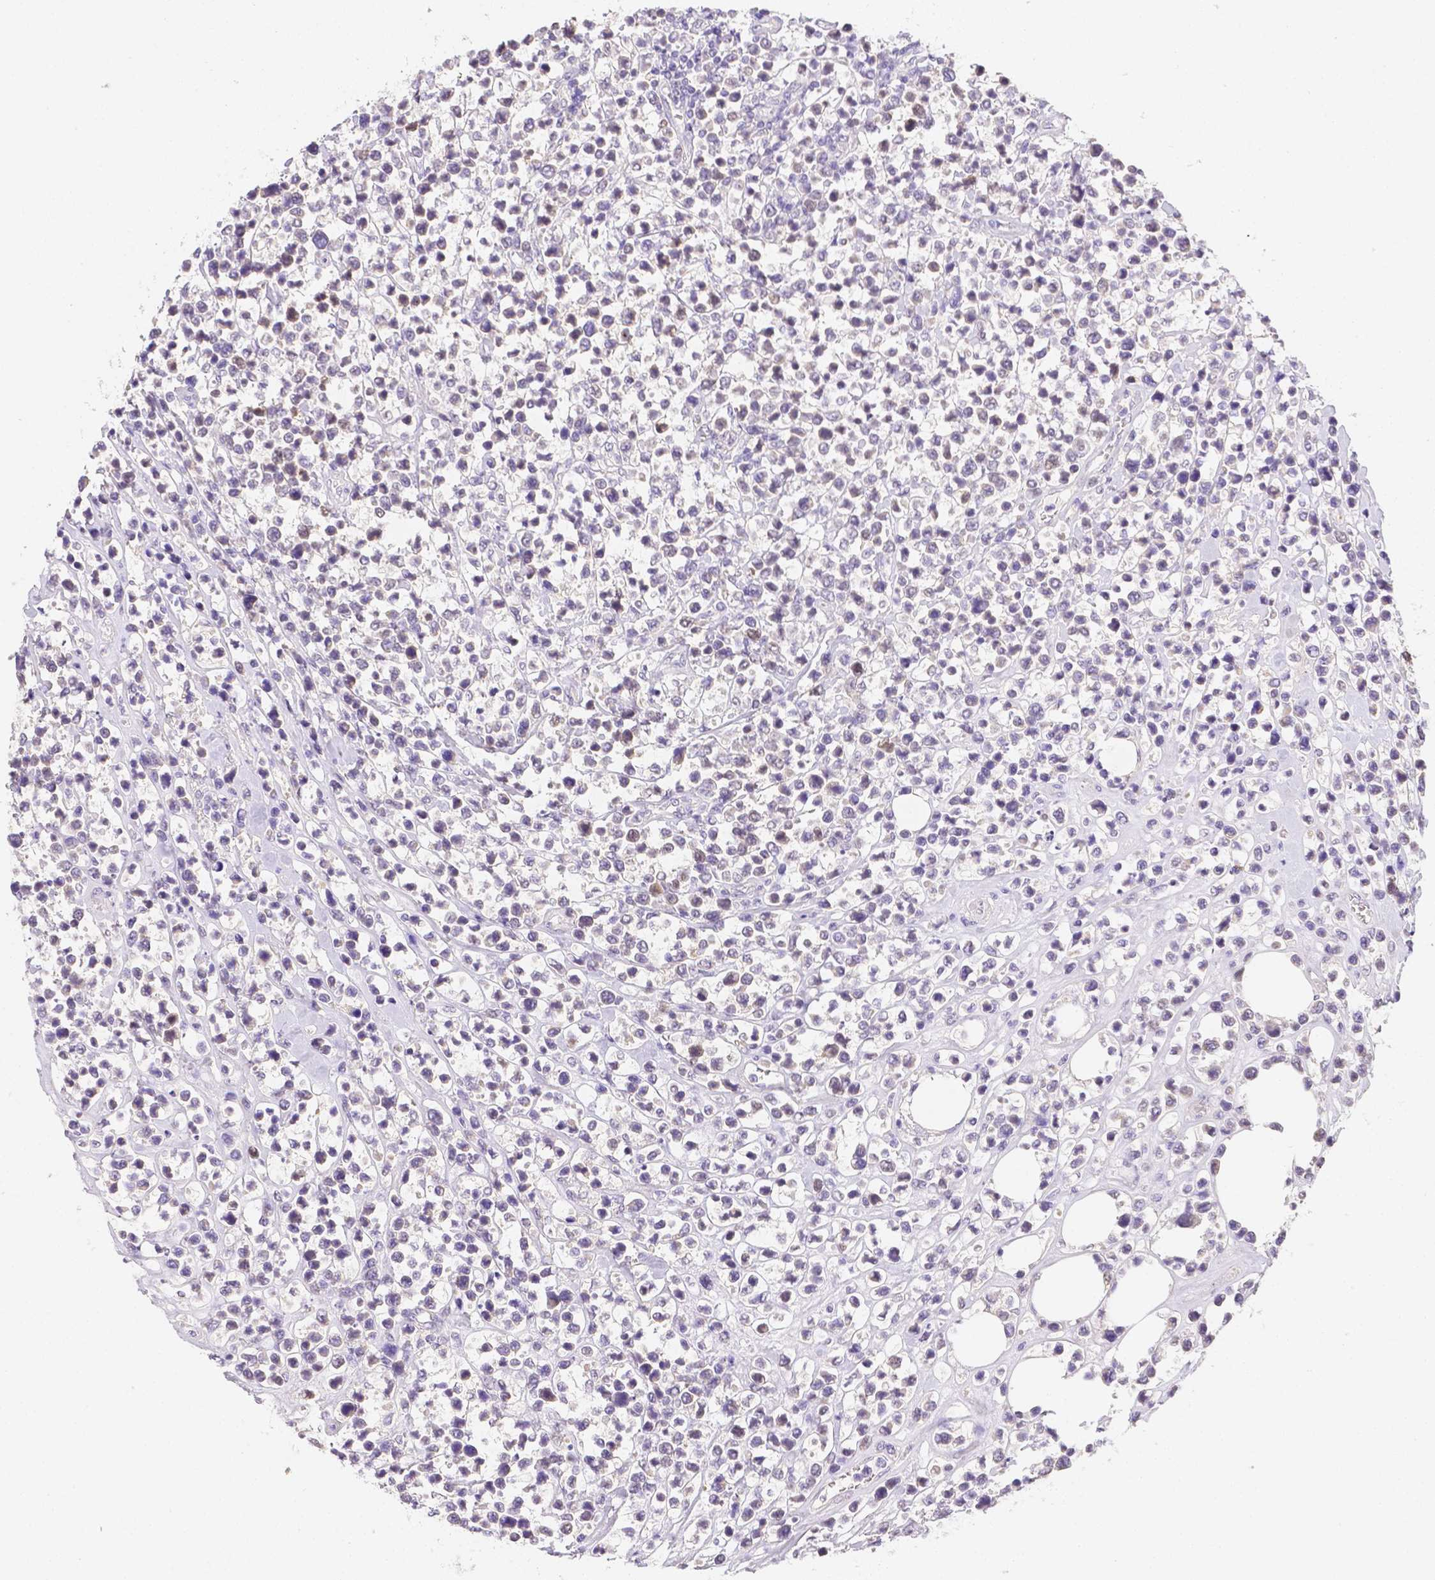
{"staining": {"intensity": "weak", "quantity": "<25%", "location": "nuclear"}, "tissue": "lymphoma", "cell_type": "Tumor cells", "image_type": "cancer", "snomed": [{"axis": "morphology", "description": "Malignant lymphoma, non-Hodgkin's type, High grade"}, {"axis": "topography", "description": "Soft tissue"}], "caption": "The micrograph displays no significant expression in tumor cells of lymphoma. The staining is performed using DAB (3,3'-diaminobenzidine) brown chromogen with nuclei counter-stained in using hematoxylin.", "gene": "C10orf67", "patient": {"sex": "female", "age": 56}}